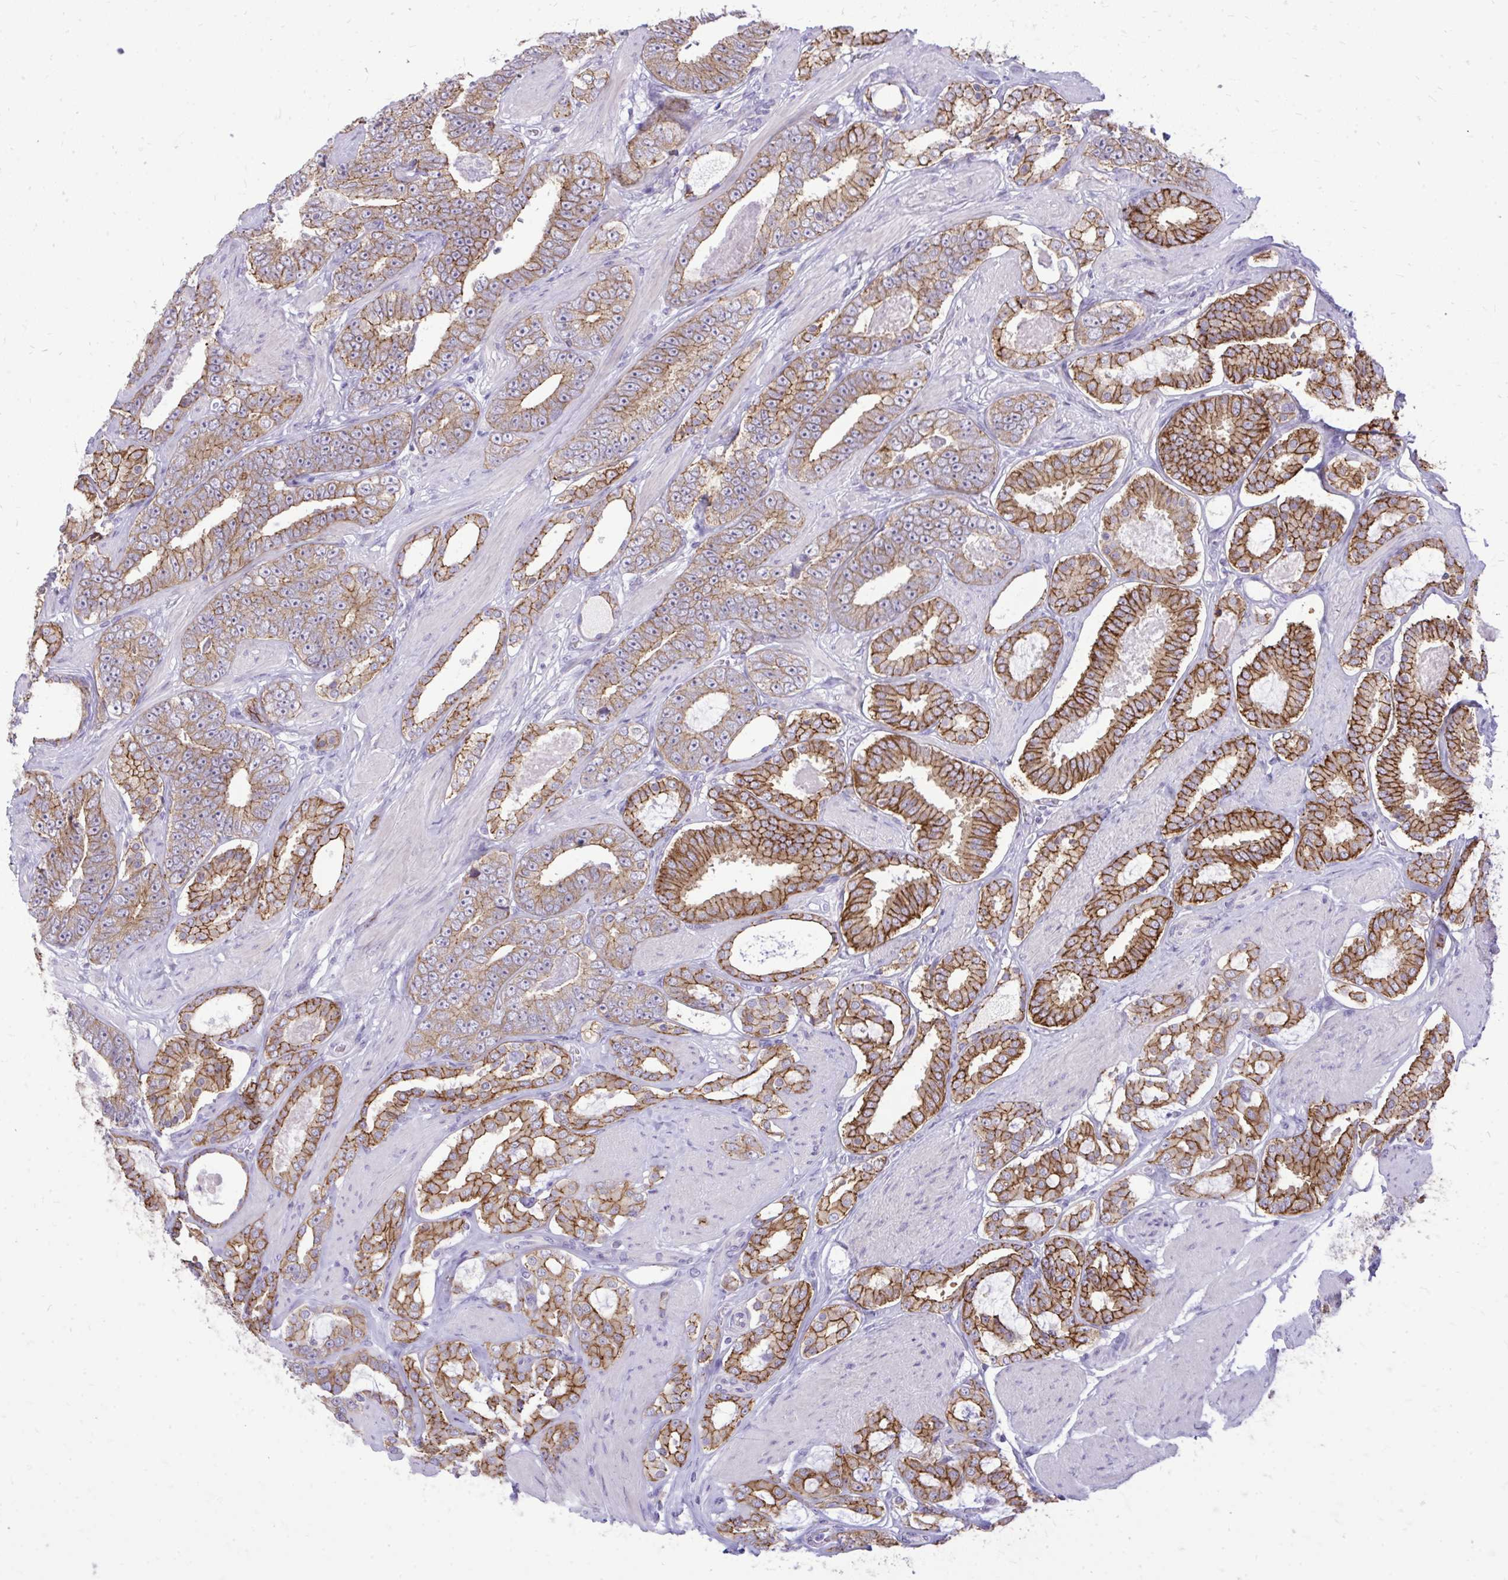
{"staining": {"intensity": "strong", "quantity": ">75%", "location": "cytoplasmic/membranous"}, "tissue": "prostate cancer", "cell_type": "Tumor cells", "image_type": "cancer", "snomed": [{"axis": "morphology", "description": "Adenocarcinoma, High grade"}, {"axis": "topography", "description": "Prostate"}], "caption": "Prostate cancer tissue displays strong cytoplasmic/membranous staining in approximately >75% of tumor cells, visualized by immunohistochemistry. (Stains: DAB in brown, nuclei in blue, Microscopy: brightfield microscopy at high magnification).", "gene": "SPTBN2", "patient": {"sex": "male", "age": 63}}